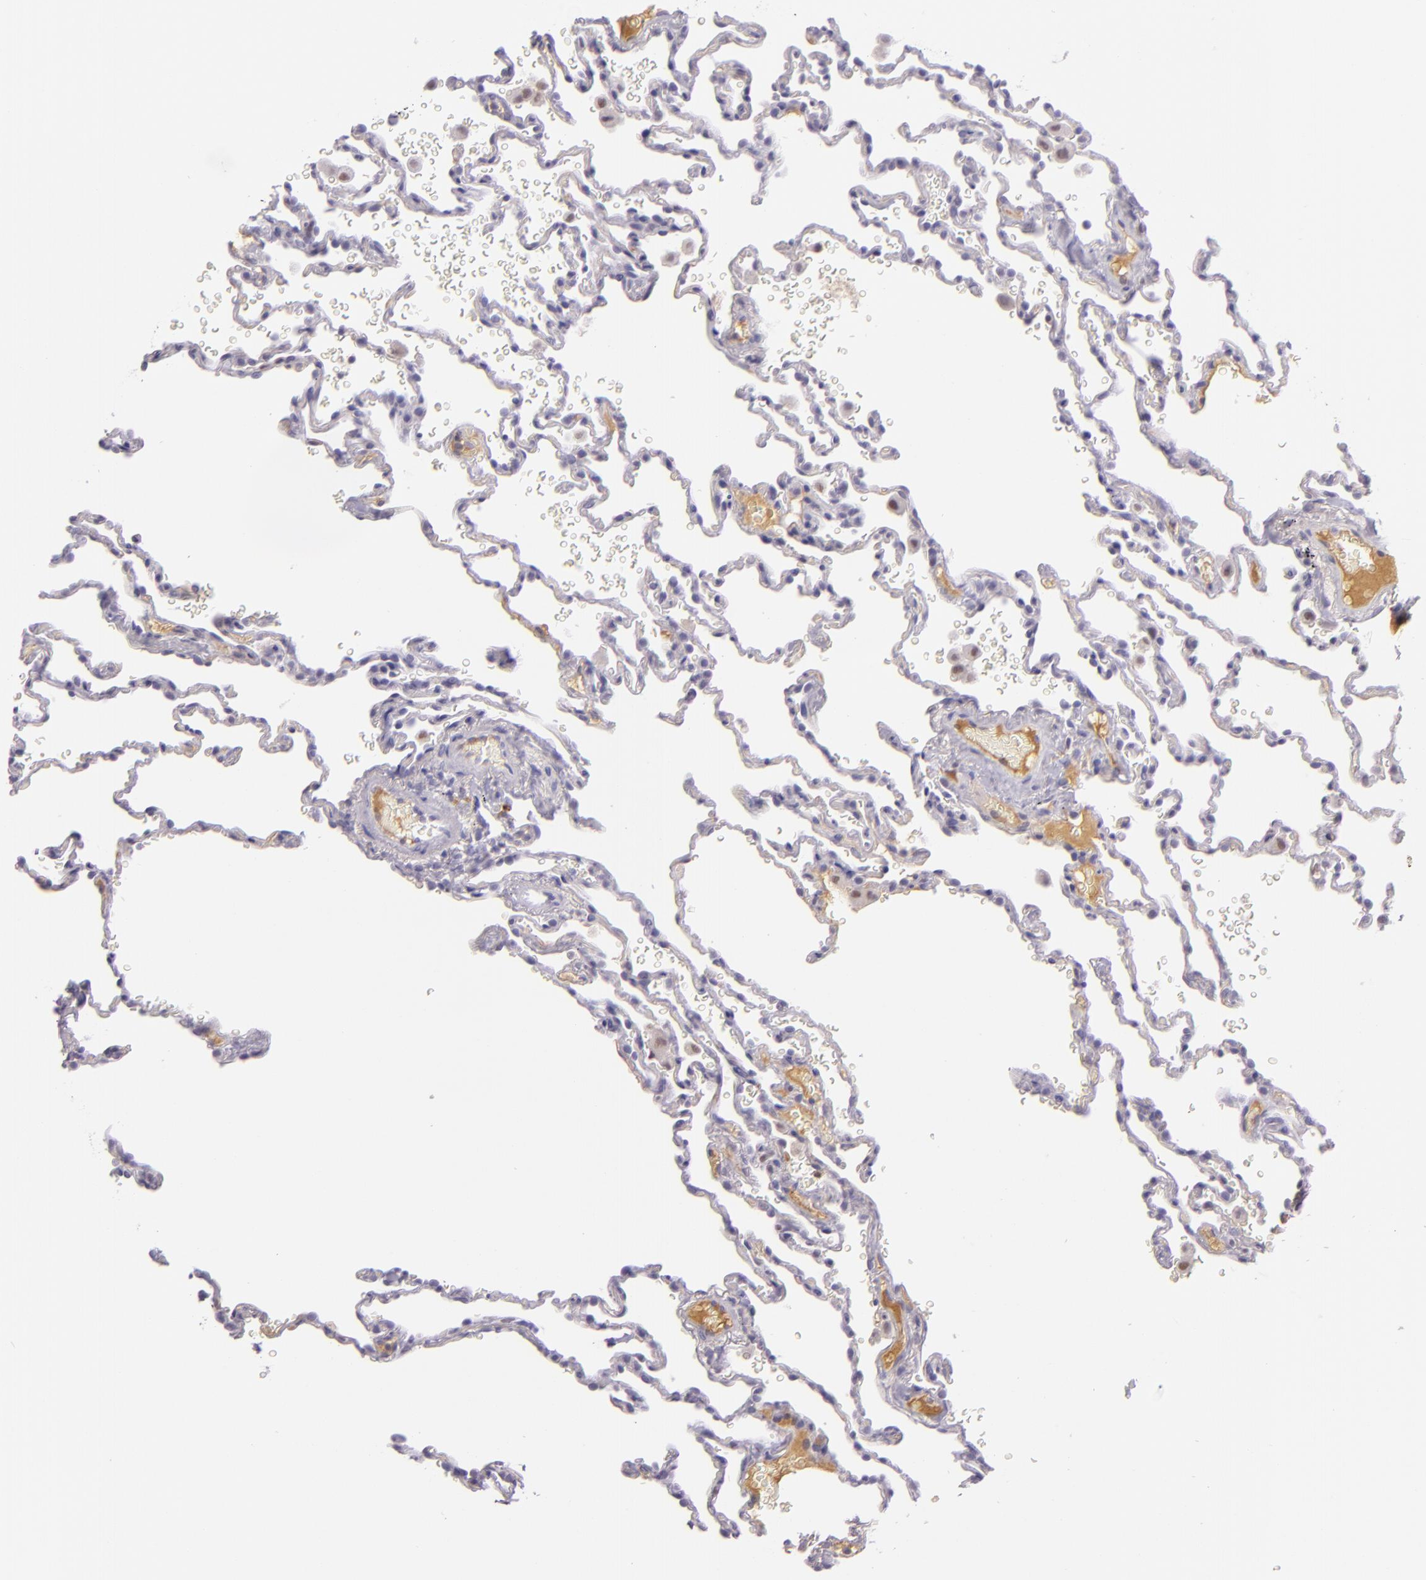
{"staining": {"intensity": "negative", "quantity": "none", "location": "none"}, "tissue": "lung", "cell_type": "Alveolar cells", "image_type": "normal", "snomed": [{"axis": "morphology", "description": "Normal tissue, NOS"}, {"axis": "topography", "description": "Lung"}], "caption": "Immunohistochemistry (IHC) photomicrograph of benign lung stained for a protein (brown), which exhibits no staining in alveolar cells.", "gene": "CHEK2", "patient": {"sex": "male", "age": 59}}